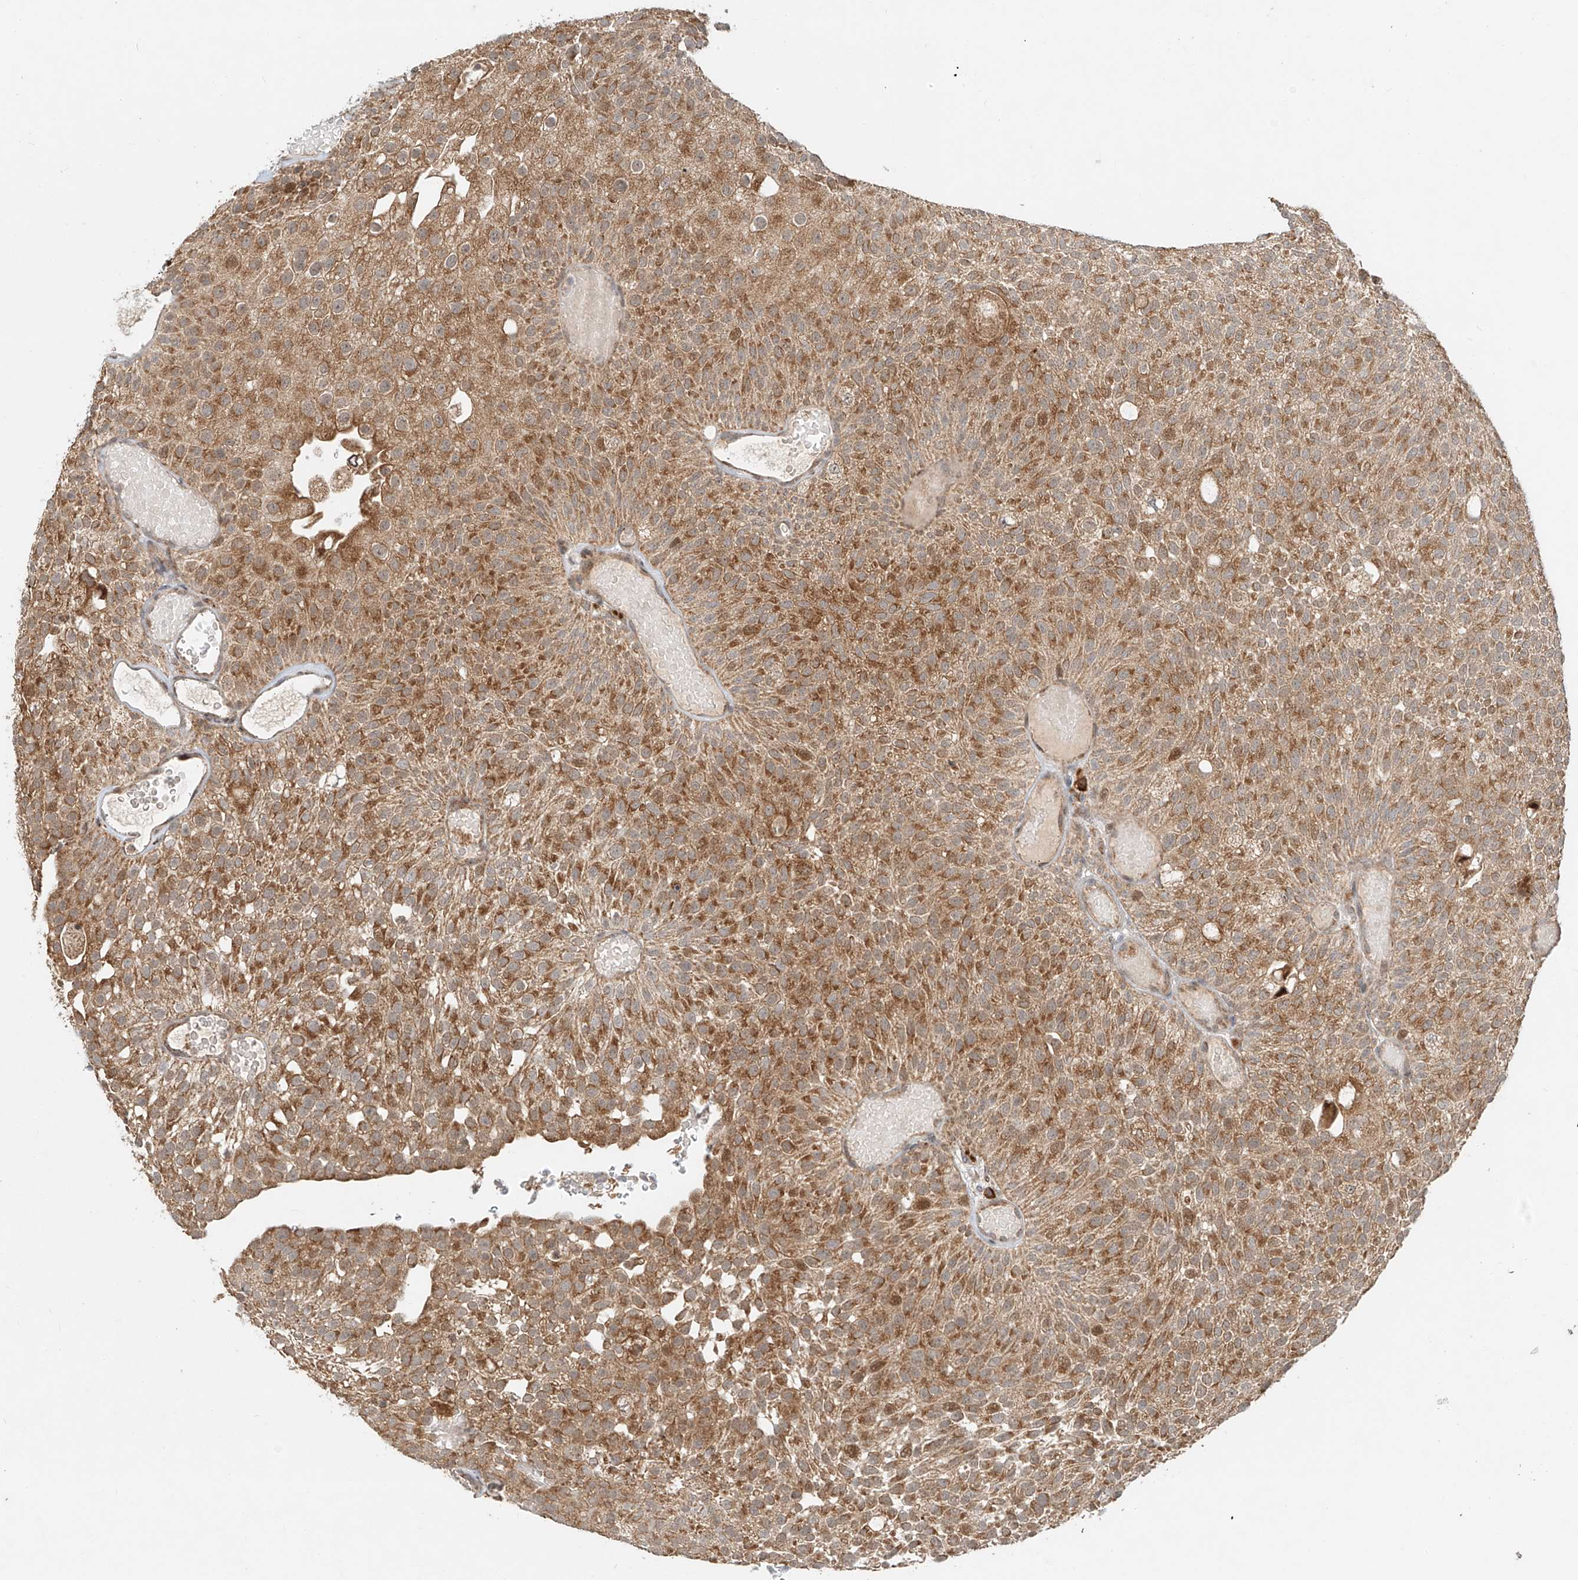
{"staining": {"intensity": "moderate", "quantity": ">75%", "location": "cytoplasmic/membranous"}, "tissue": "urothelial cancer", "cell_type": "Tumor cells", "image_type": "cancer", "snomed": [{"axis": "morphology", "description": "Urothelial carcinoma, Low grade"}, {"axis": "topography", "description": "Urinary bladder"}], "caption": "About >75% of tumor cells in urothelial cancer reveal moderate cytoplasmic/membranous protein positivity as visualized by brown immunohistochemical staining.", "gene": "SYTL3", "patient": {"sex": "male", "age": 78}}